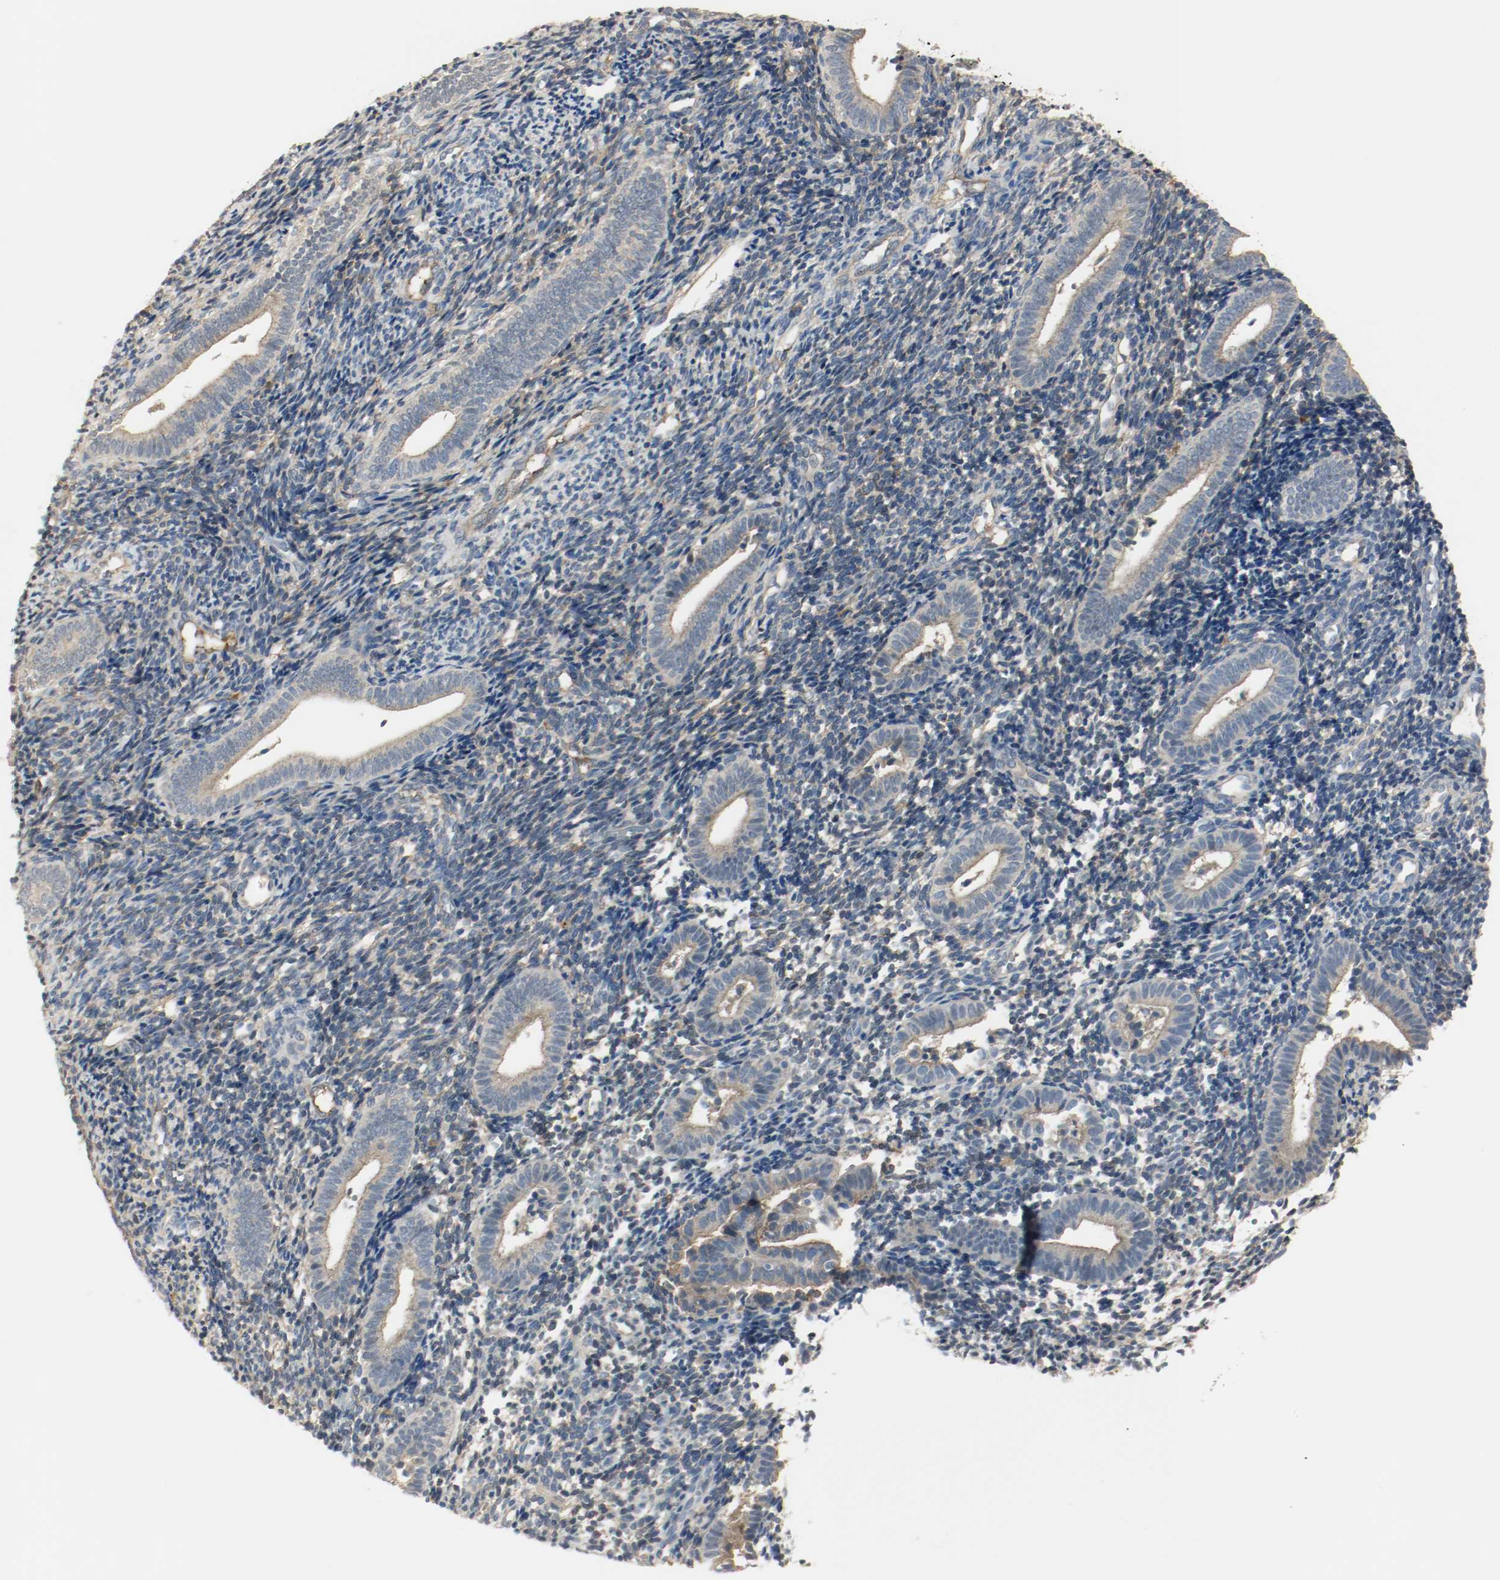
{"staining": {"intensity": "negative", "quantity": "none", "location": "none"}, "tissue": "endometrium", "cell_type": "Cells in endometrial stroma", "image_type": "normal", "snomed": [{"axis": "morphology", "description": "Normal tissue, NOS"}, {"axis": "topography", "description": "Uterus"}, {"axis": "topography", "description": "Endometrium"}], "caption": "This is an IHC photomicrograph of unremarkable endometrium. There is no expression in cells in endometrial stroma.", "gene": "MELTF", "patient": {"sex": "female", "age": 33}}